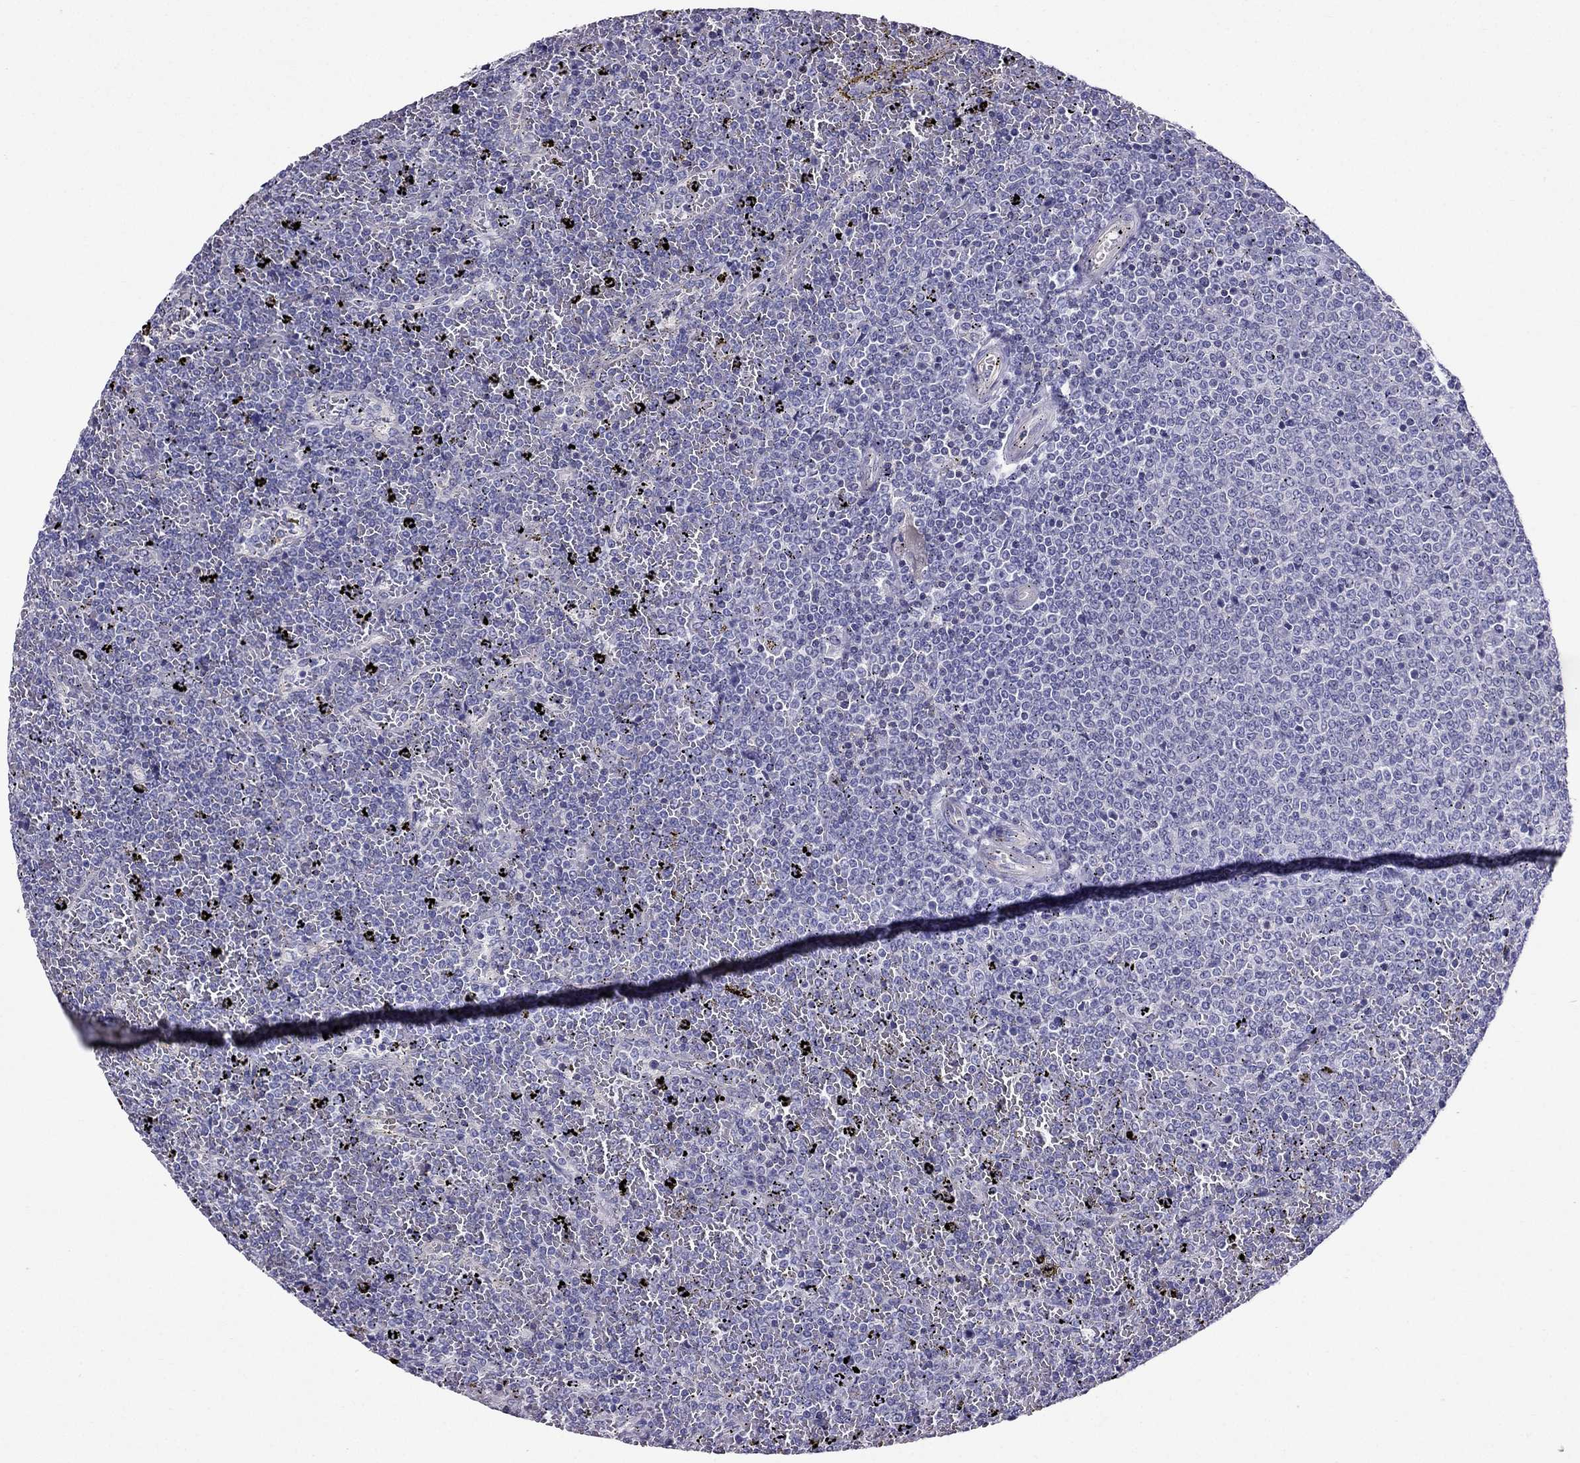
{"staining": {"intensity": "negative", "quantity": "none", "location": "none"}, "tissue": "lymphoma", "cell_type": "Tumor cells", "image_type": "cancer", "snomed": [{"axis": "morphology", "description": "Malignant lymphoma, non-Hodgkin's type, Low grade"}, {"axis": "topography", "description": "Spleen"}], "caption": "Tumor cells show no significant positivity in lymphoma. (Stains: DAB immunohistochemistry with hematoxylin counter stain, Microscopy: brightfield microscopy at high magnification).", "gene": "AAK1", "patient": {"sex": "female", "age": 77}}